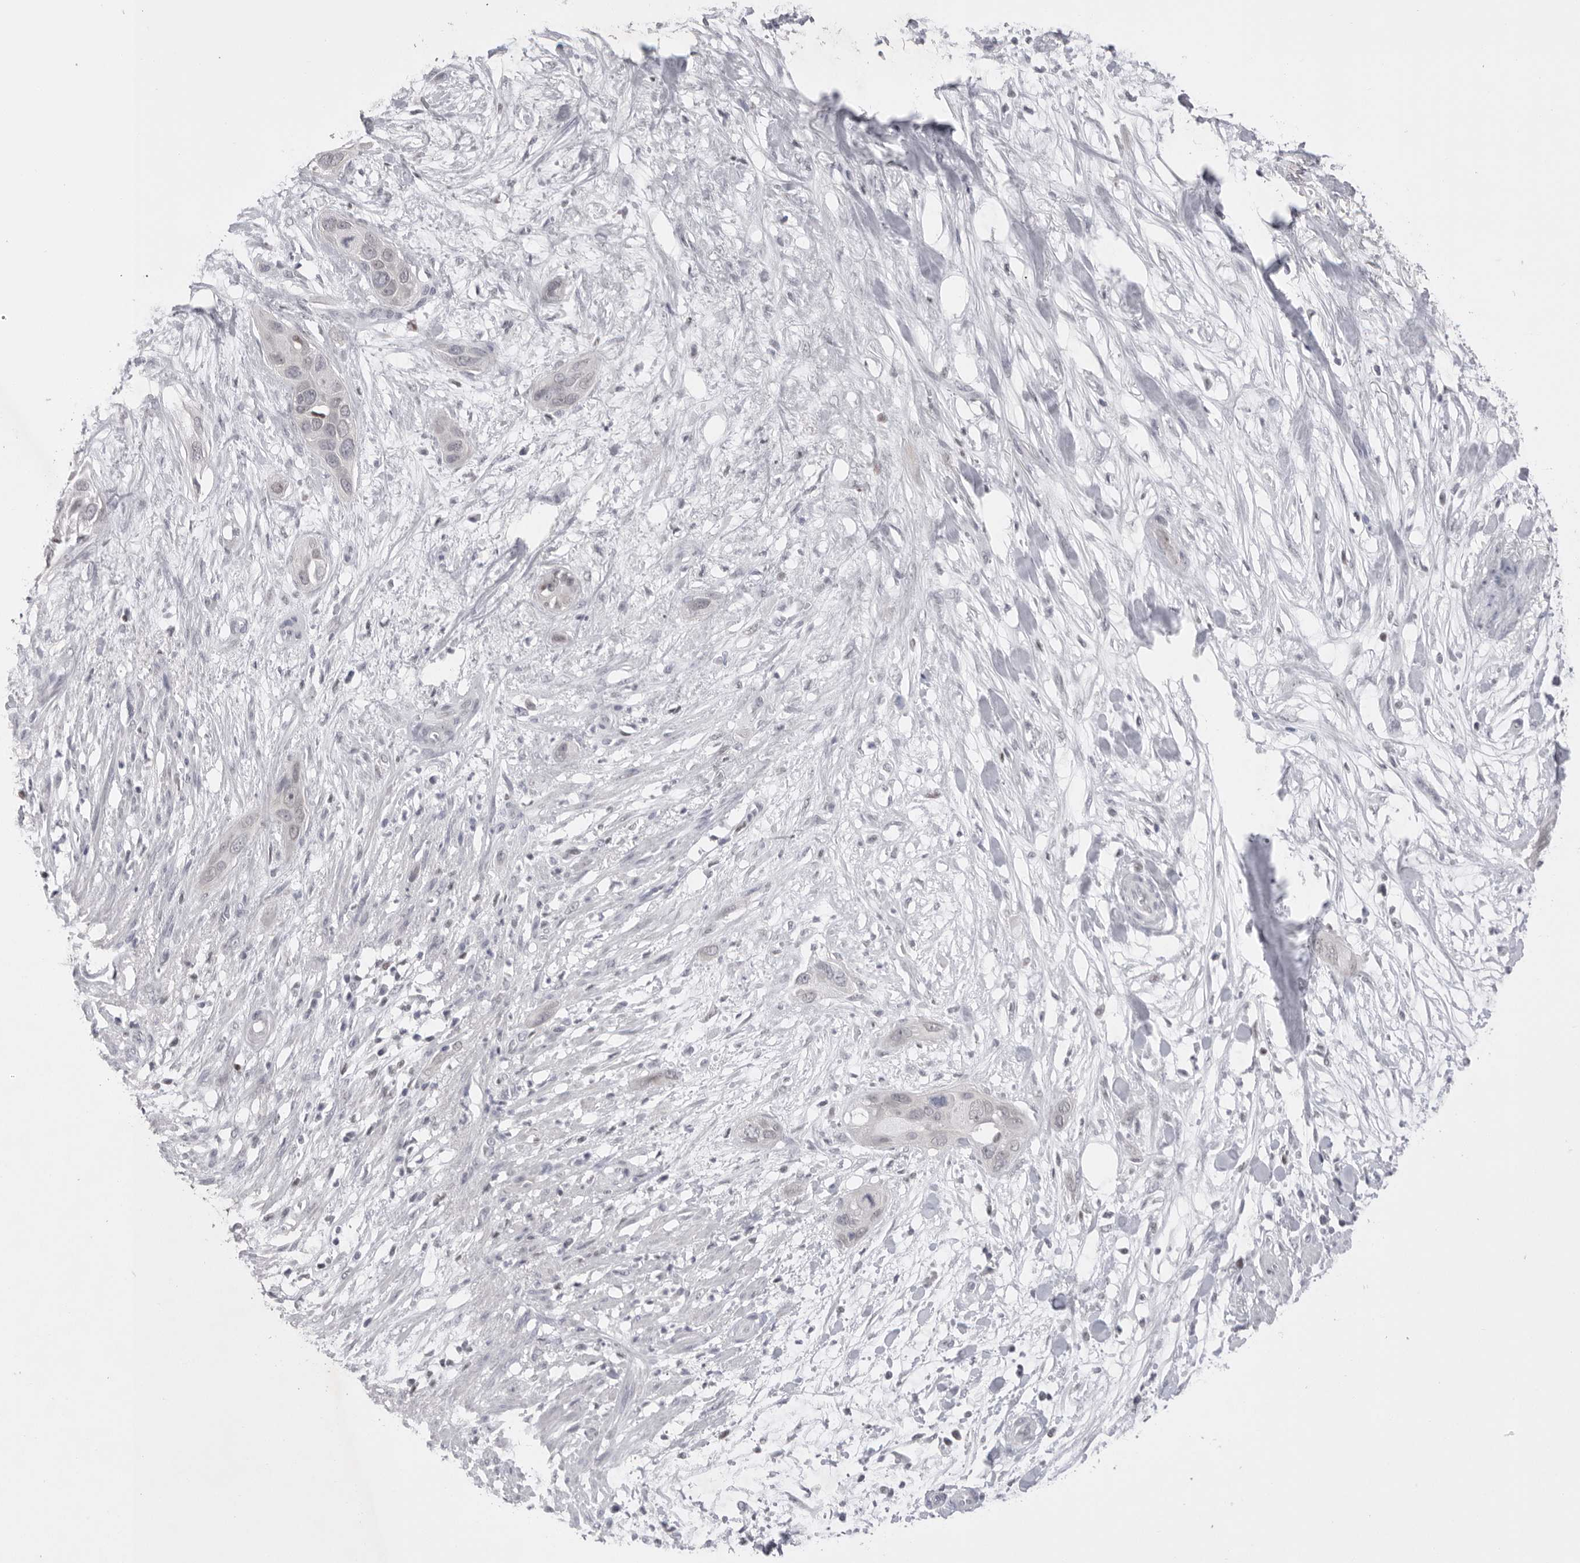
{"staining": {"intensity": "negative", "quantity": "none", "location": "none"}, "tissue": "pancreatic cancer", "cell_type": "Tumor cells", "image_type": "cancer", "snomed": [{"axis": "morphology", "description": "Adenocarcinoma, NOS"}, {"axis": "topography", "description": "Pancreas"}], "caption": "A high-resolution image shows IHC staining of pancreatic cancer, which shows no significant expression in tumor cells.", "gene": "ZBTB7B", "patient": {"sex": "female", "age": 60}}